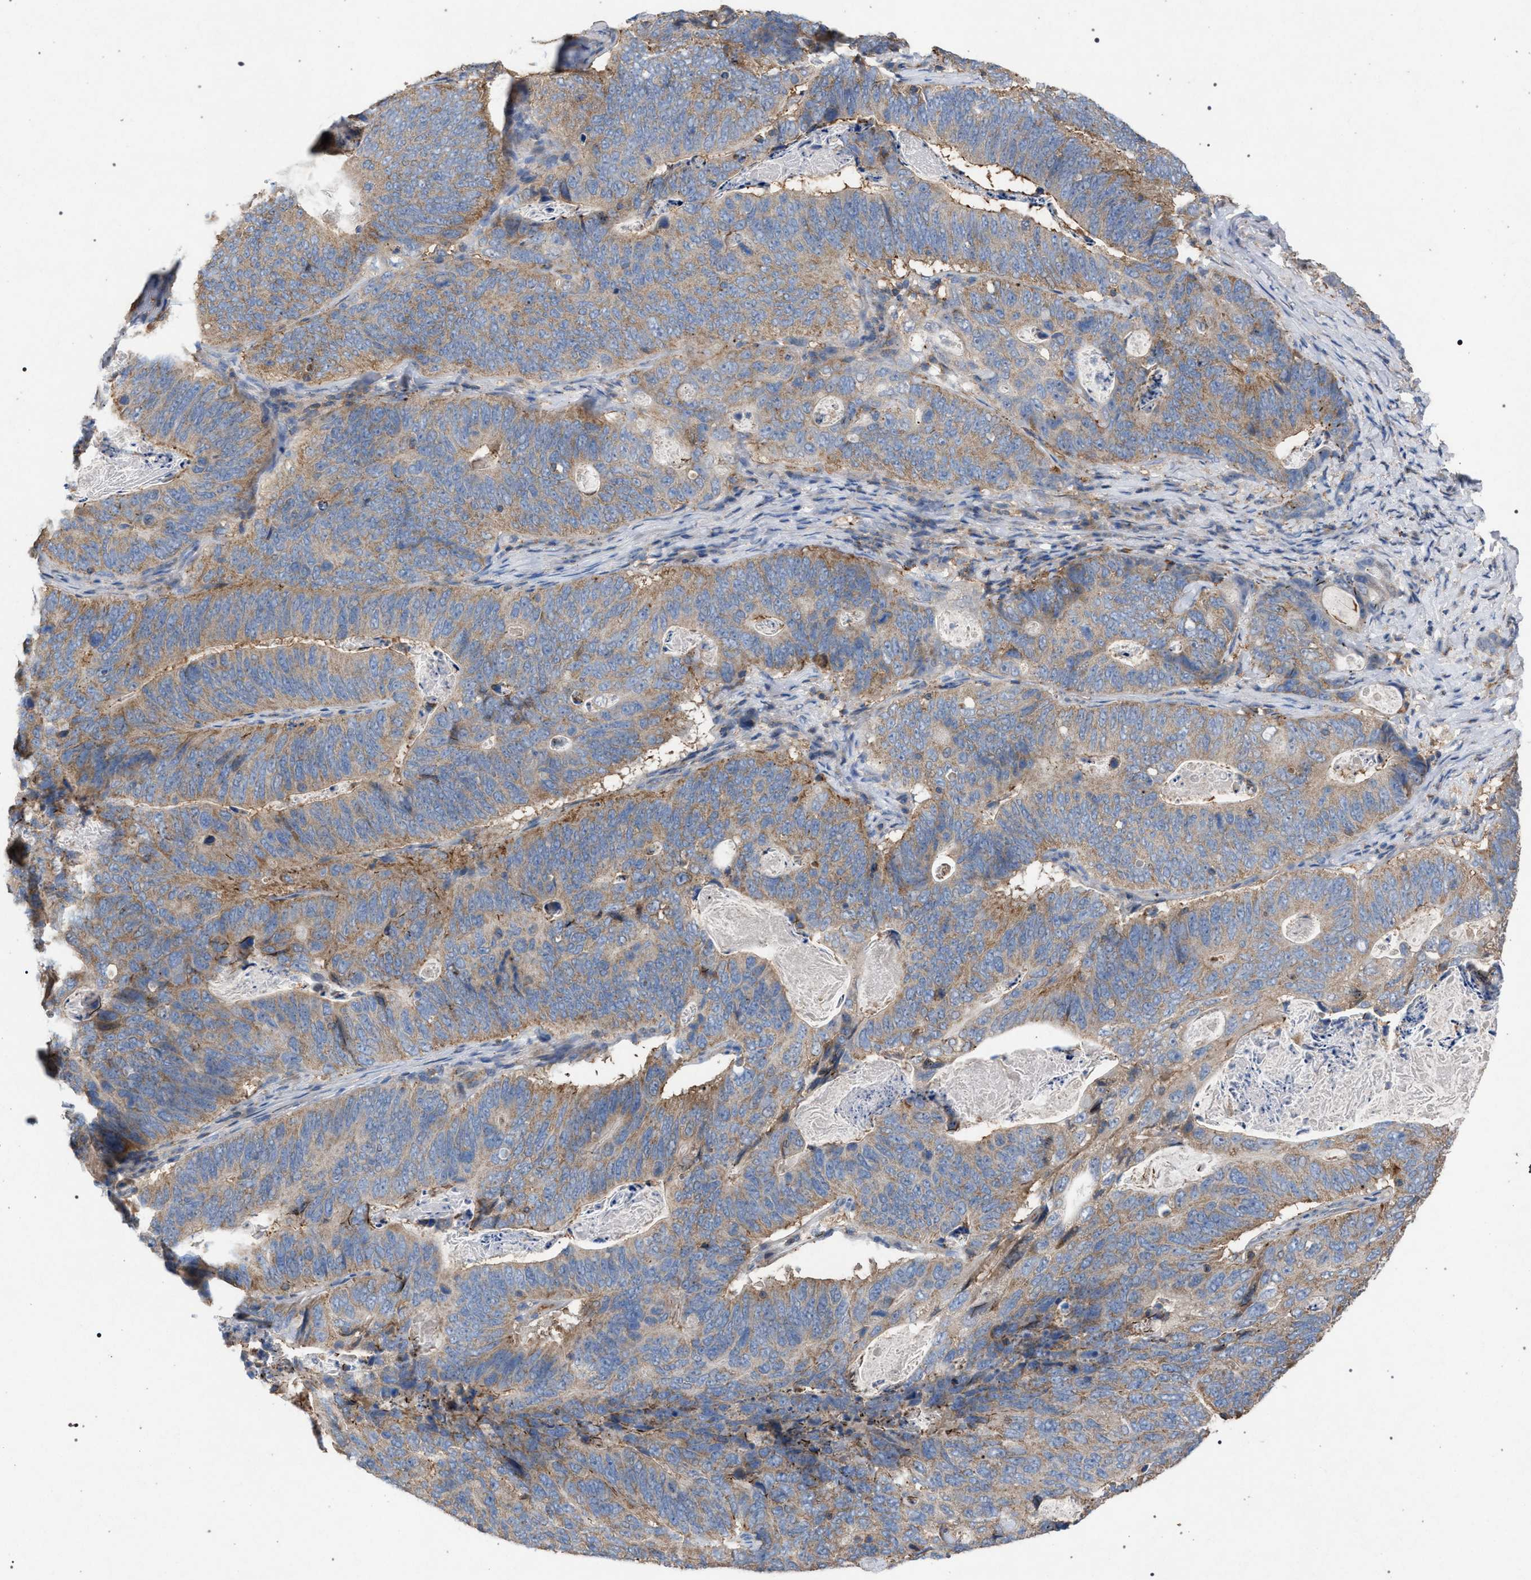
{"staining": {"intensity": "moderate", "quantity": ">75%", "location": "cytoplasmic/membranous"}, "tissue": "stomach cancer", "cell_type": "Tumor cells", "image_type": "cancer", "snomed": [{"axis": "morphology", "description": "Normal tissue, NOS"}, {"axis": "morphology", "description": "Adenocarcinoma, NOS"}, {"axis": "topography", "description": "Stomach"}], "caption": "The immunohistochemical stain highlights moderate cytoplasmic/membranous staining in tumor cells of stomach adenocarcinoma tissue.", "gene": "VPS13A", "patient": {"sex": "female", "age": 89}}